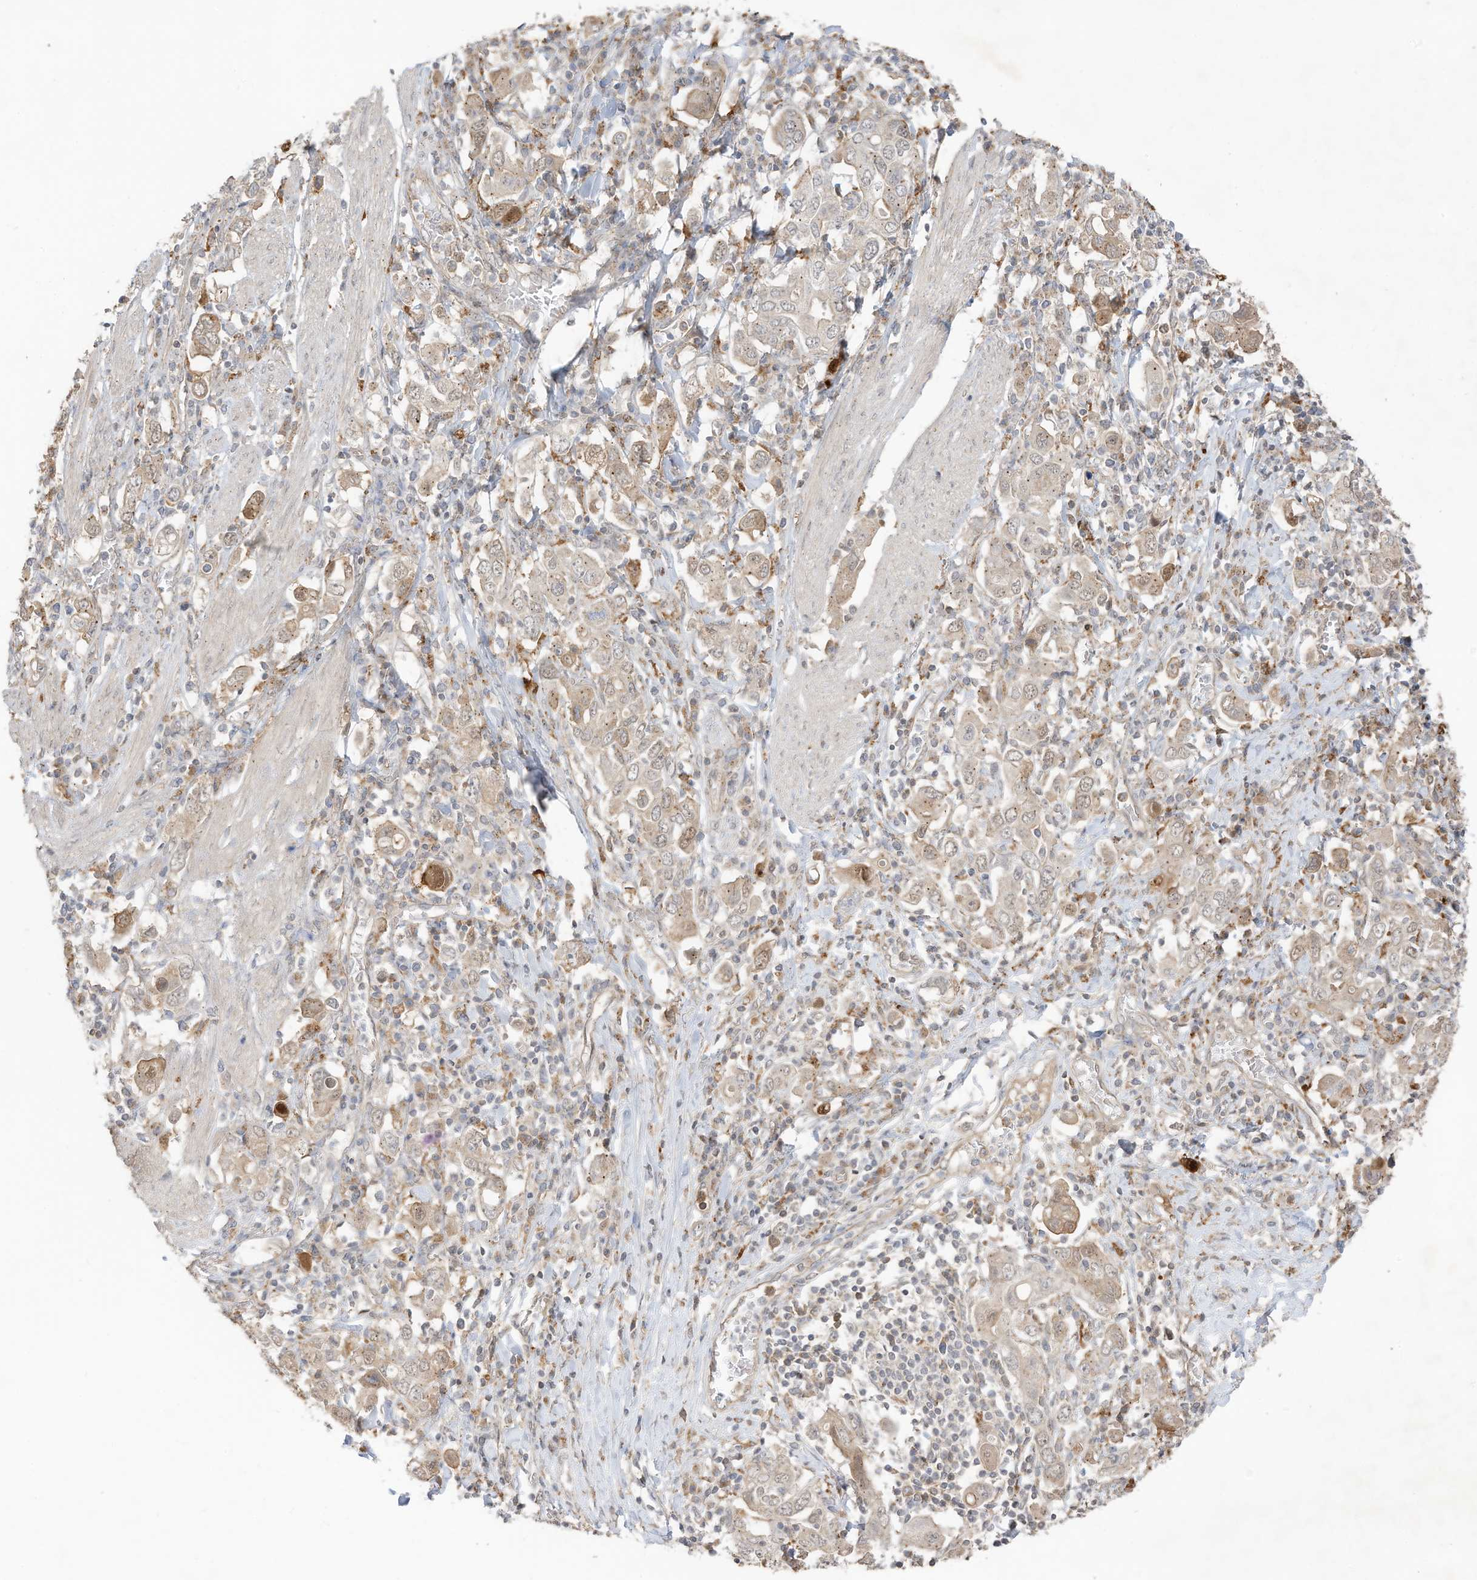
{"staining": {"intensity": "weak", "quantity": ">75%", "location": "cytoplasmic/membranous"}, "tissue": "stomach cancer", "cell_type": "Tumor cells", "image_type": "cancer", "snomed": [{"axis": "morphology", "description": "Adenocarcinoma, NOS"}, {"axis": "topography", "description": "Stomach, upper"}], "caption": "Adenocarcinoma (stomach) tissue shows weak cytoplasmic/membranous staining in approximately >75% of tumor cells, visualized by immunohistochemistry.", "gene": "N4BP3", "patient": {"sex": "male", "age": 62}}